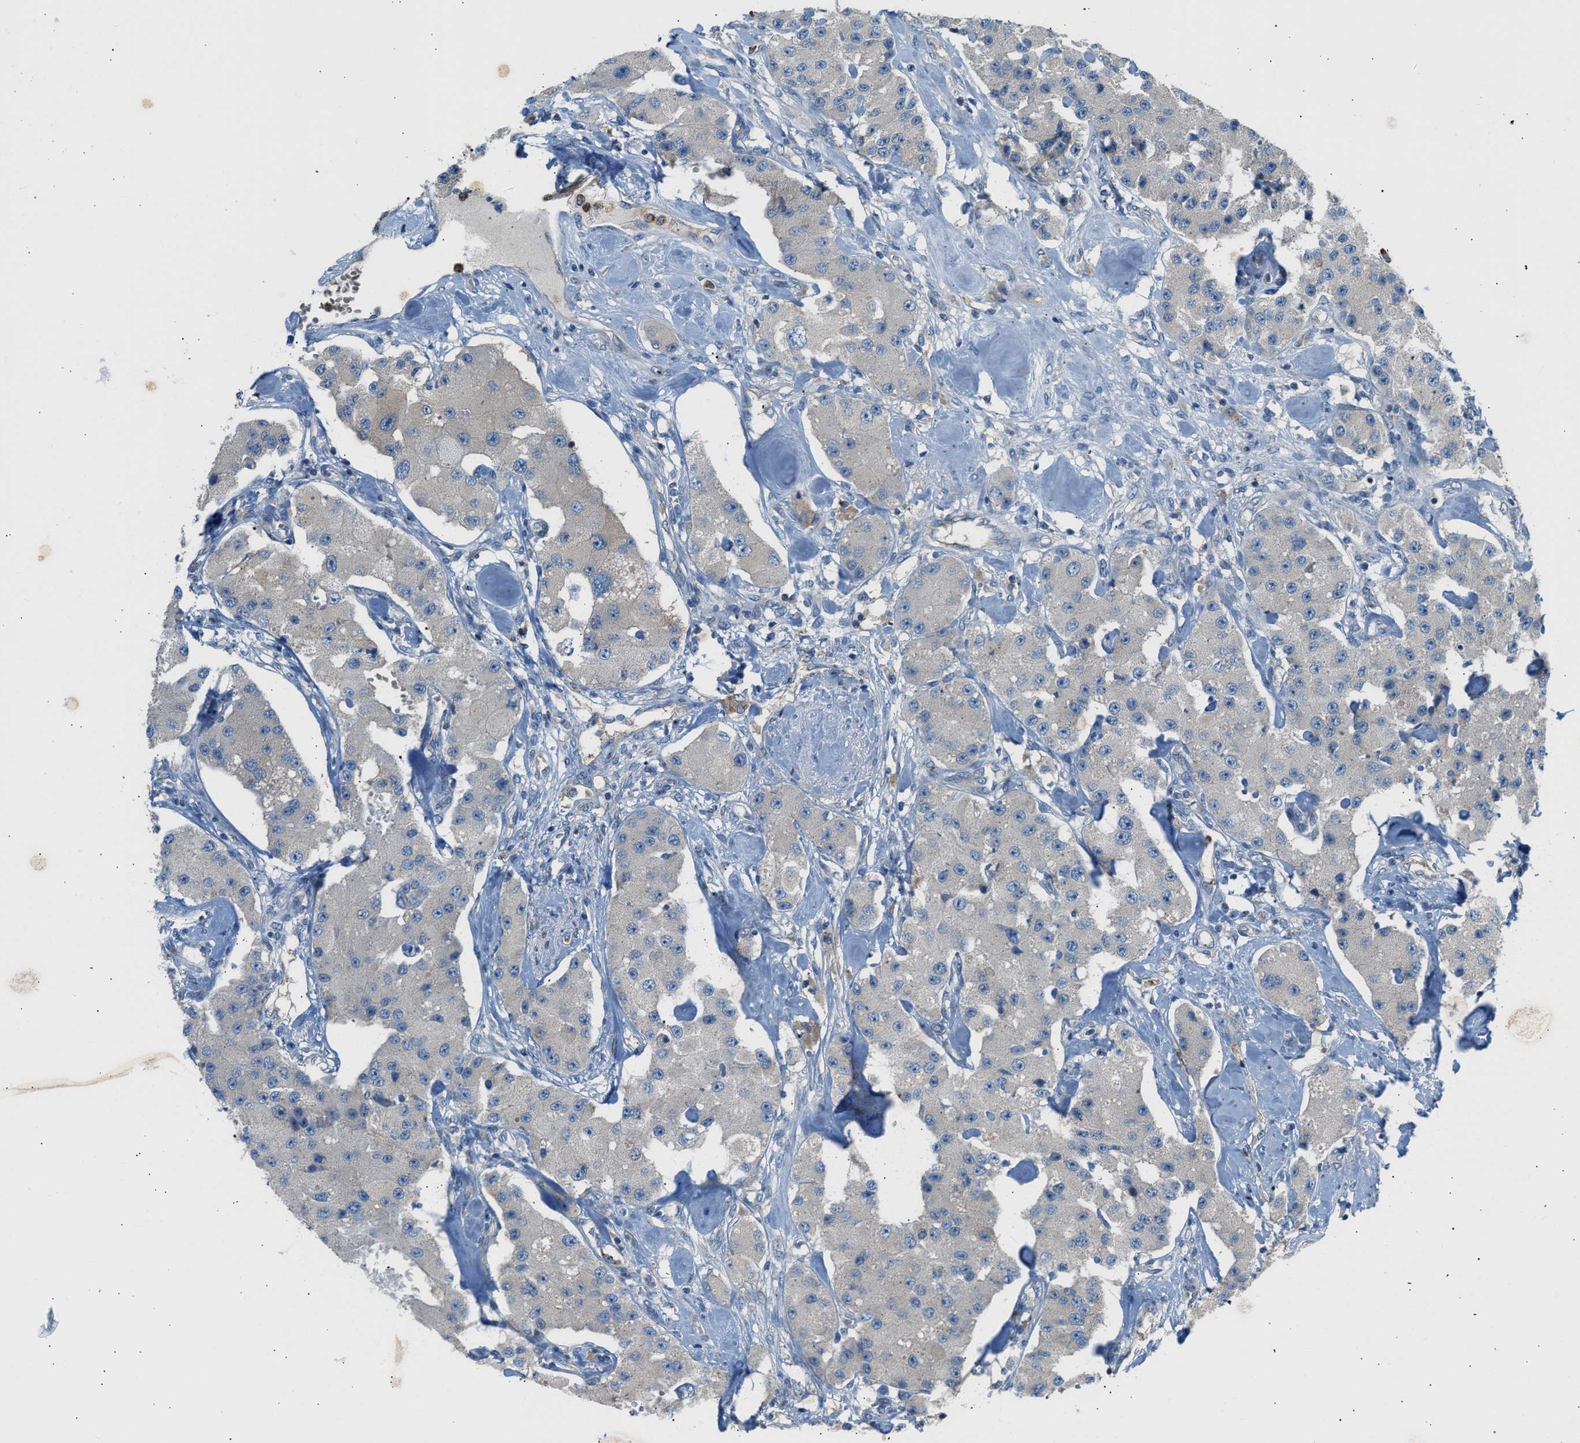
{"staining": {"intensity": "negative", "quantity": "none", "location": "none"}, "tissue": "carcinoid", "cell_type": "Tumor cells", "image_type": "cancer", "snomed": [{"axis": "morphology", "description": "Carcinoid, malignant, NOS"}, {"axis": "topography", "description": "Pancreas"}], "caption": "The micrograph shows no staining of tumor cells in carcinoid.", "gene": "TRIM50", "patient": {"sex": "male", "age": 41}}